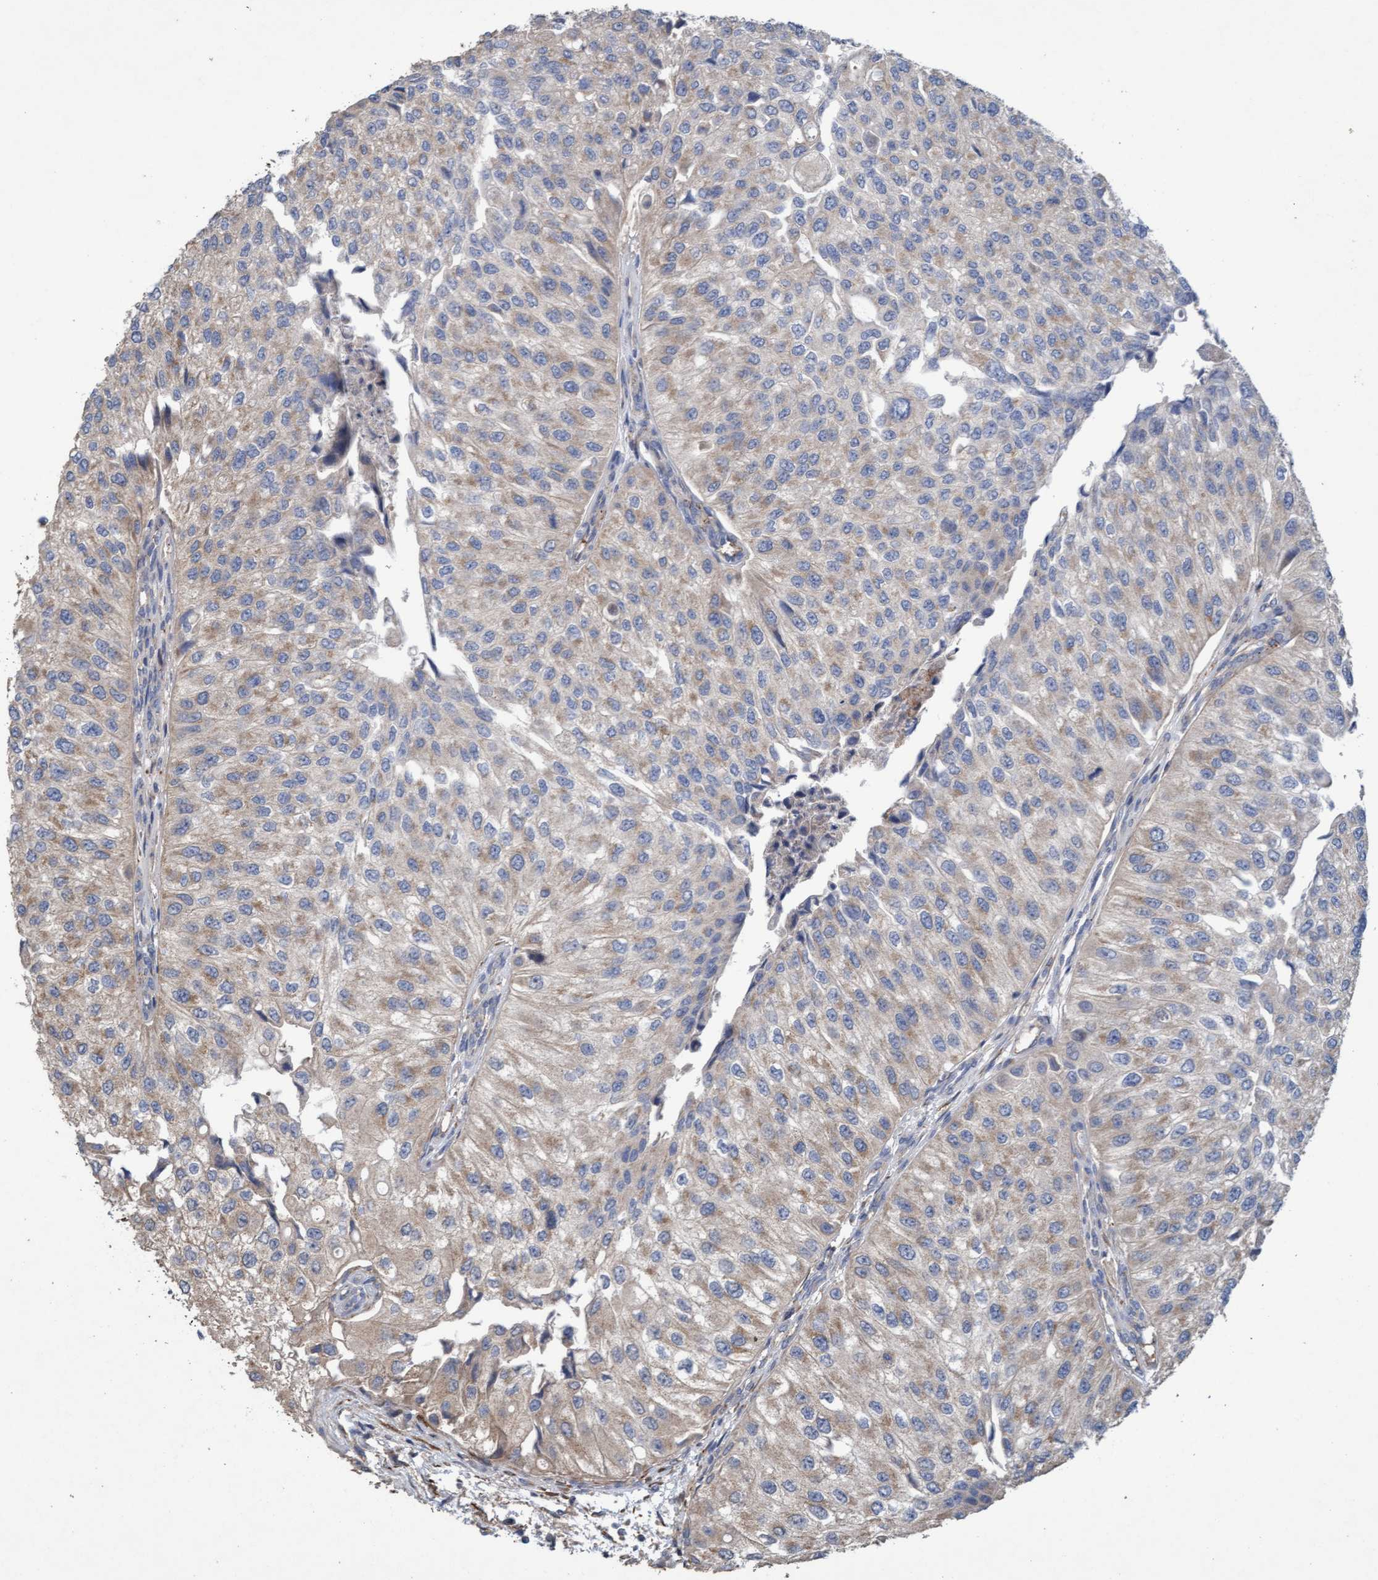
{"staining": {"intensity": "weak", "quantity": ">75%", "location": "cytoplasmic/membranous"}, "tissue": "urothelial cancer", "cell_type": "Tumor cells", "image_type": "cancer", "snomed": [{"axis": "morphology", "description": "Urothelial carcinoma, High grade"}, {"axis": "topography", "description": "Kidney"}, {"axis": "topography", "description": "Urinary bladder"}], "caption": "A micrograph of human urothelial carcinoma (high-grade) stained for a protein reveals weak cytoplasmic/membranous brown staining in tumor cells.", "gene": "DDHD2", "patient": {"sex": "male", "age": 77}}